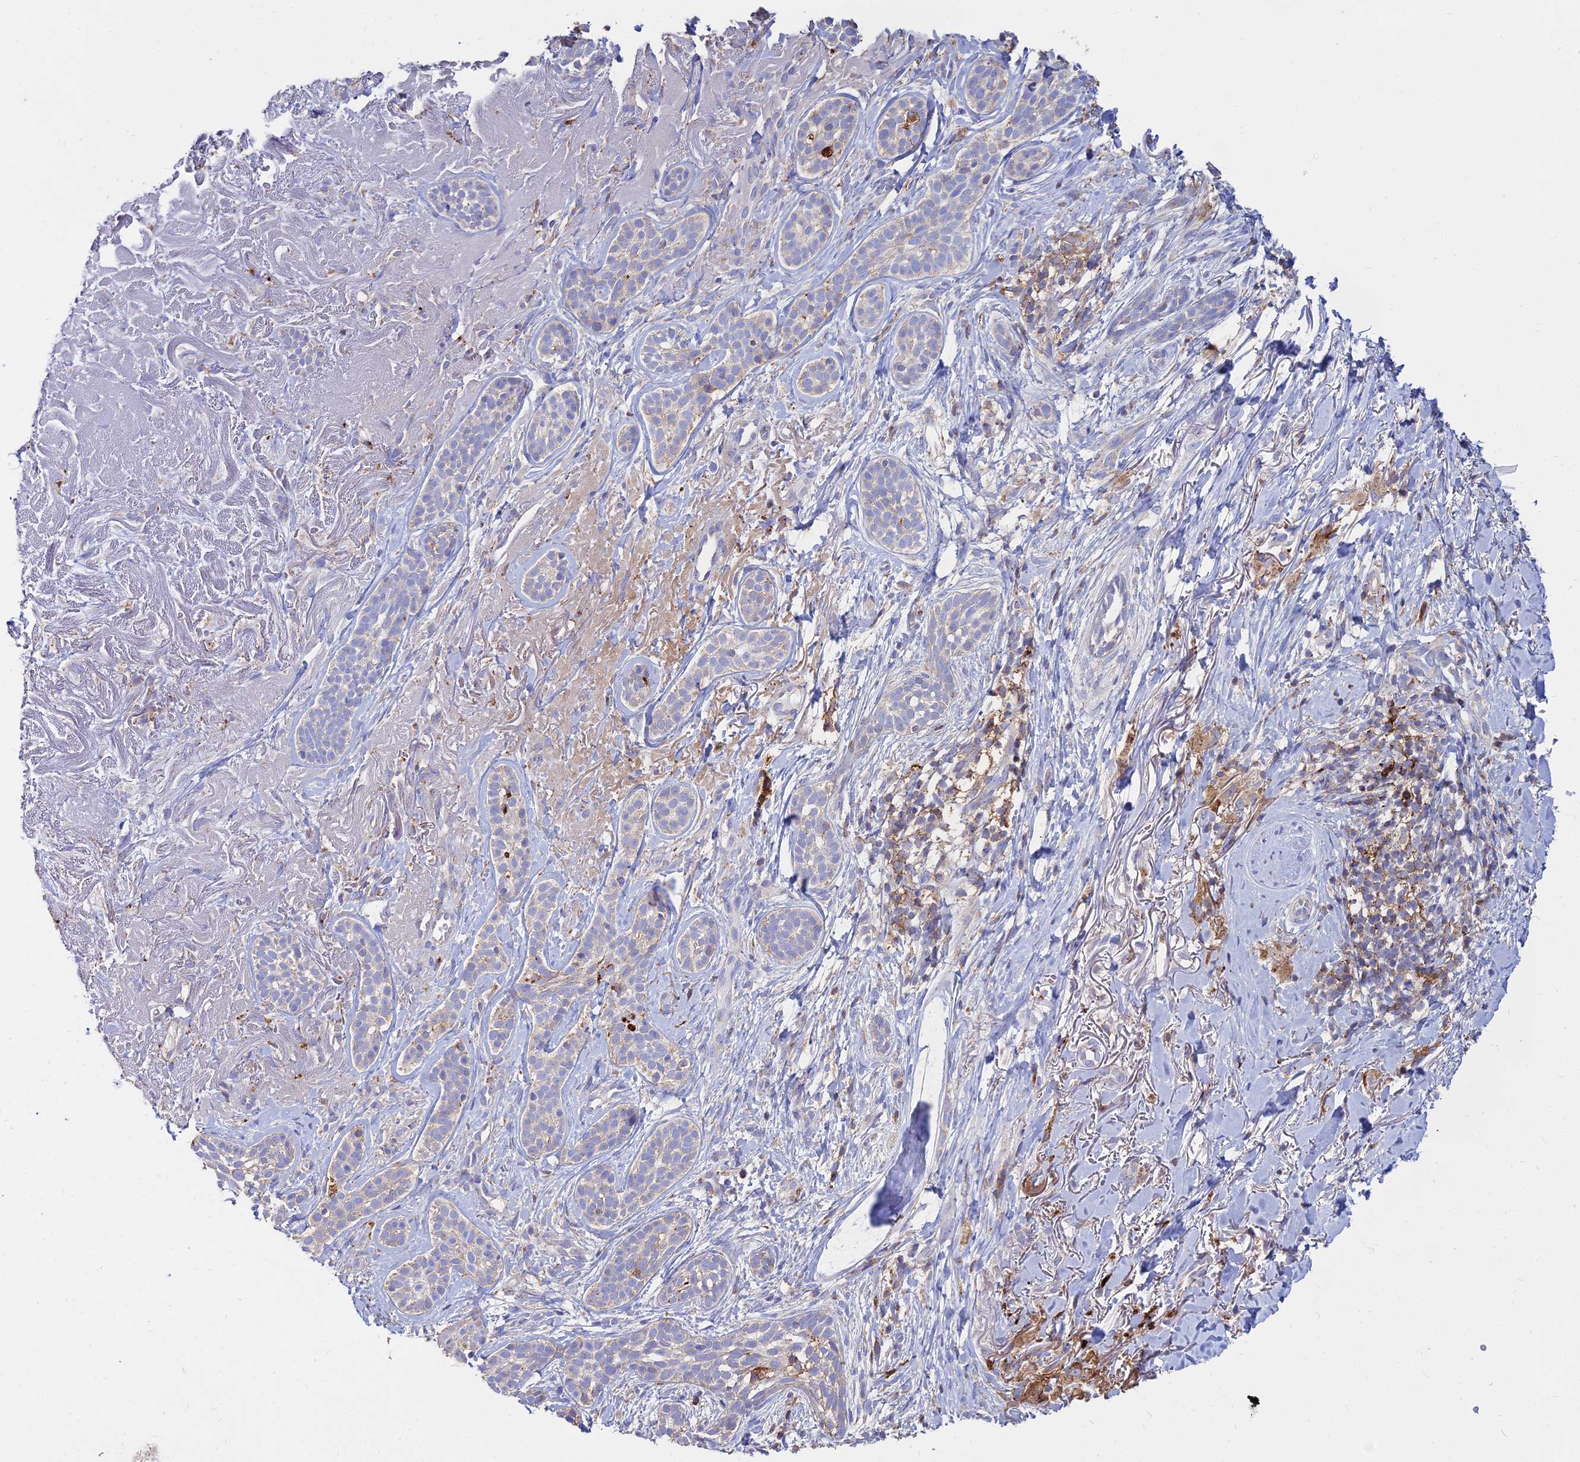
{"staining": {"intensity": "negative", "quantity": "none", "location": "none"}, "tissue": "skin cancer", "cell_type": "Tumor cells", "image_type": "cancer", "snomed": [{"axis": "morphology", "description": "Basal cell carcinoma"}, {"axis": "topography", "description": "Skin"}], "caption": "The image displays no significant positivity in tumor cells of skin basal cell carcinoma.", "gene": "PNLIPRP3", "patient": {"sex": "male", "age": 71}}